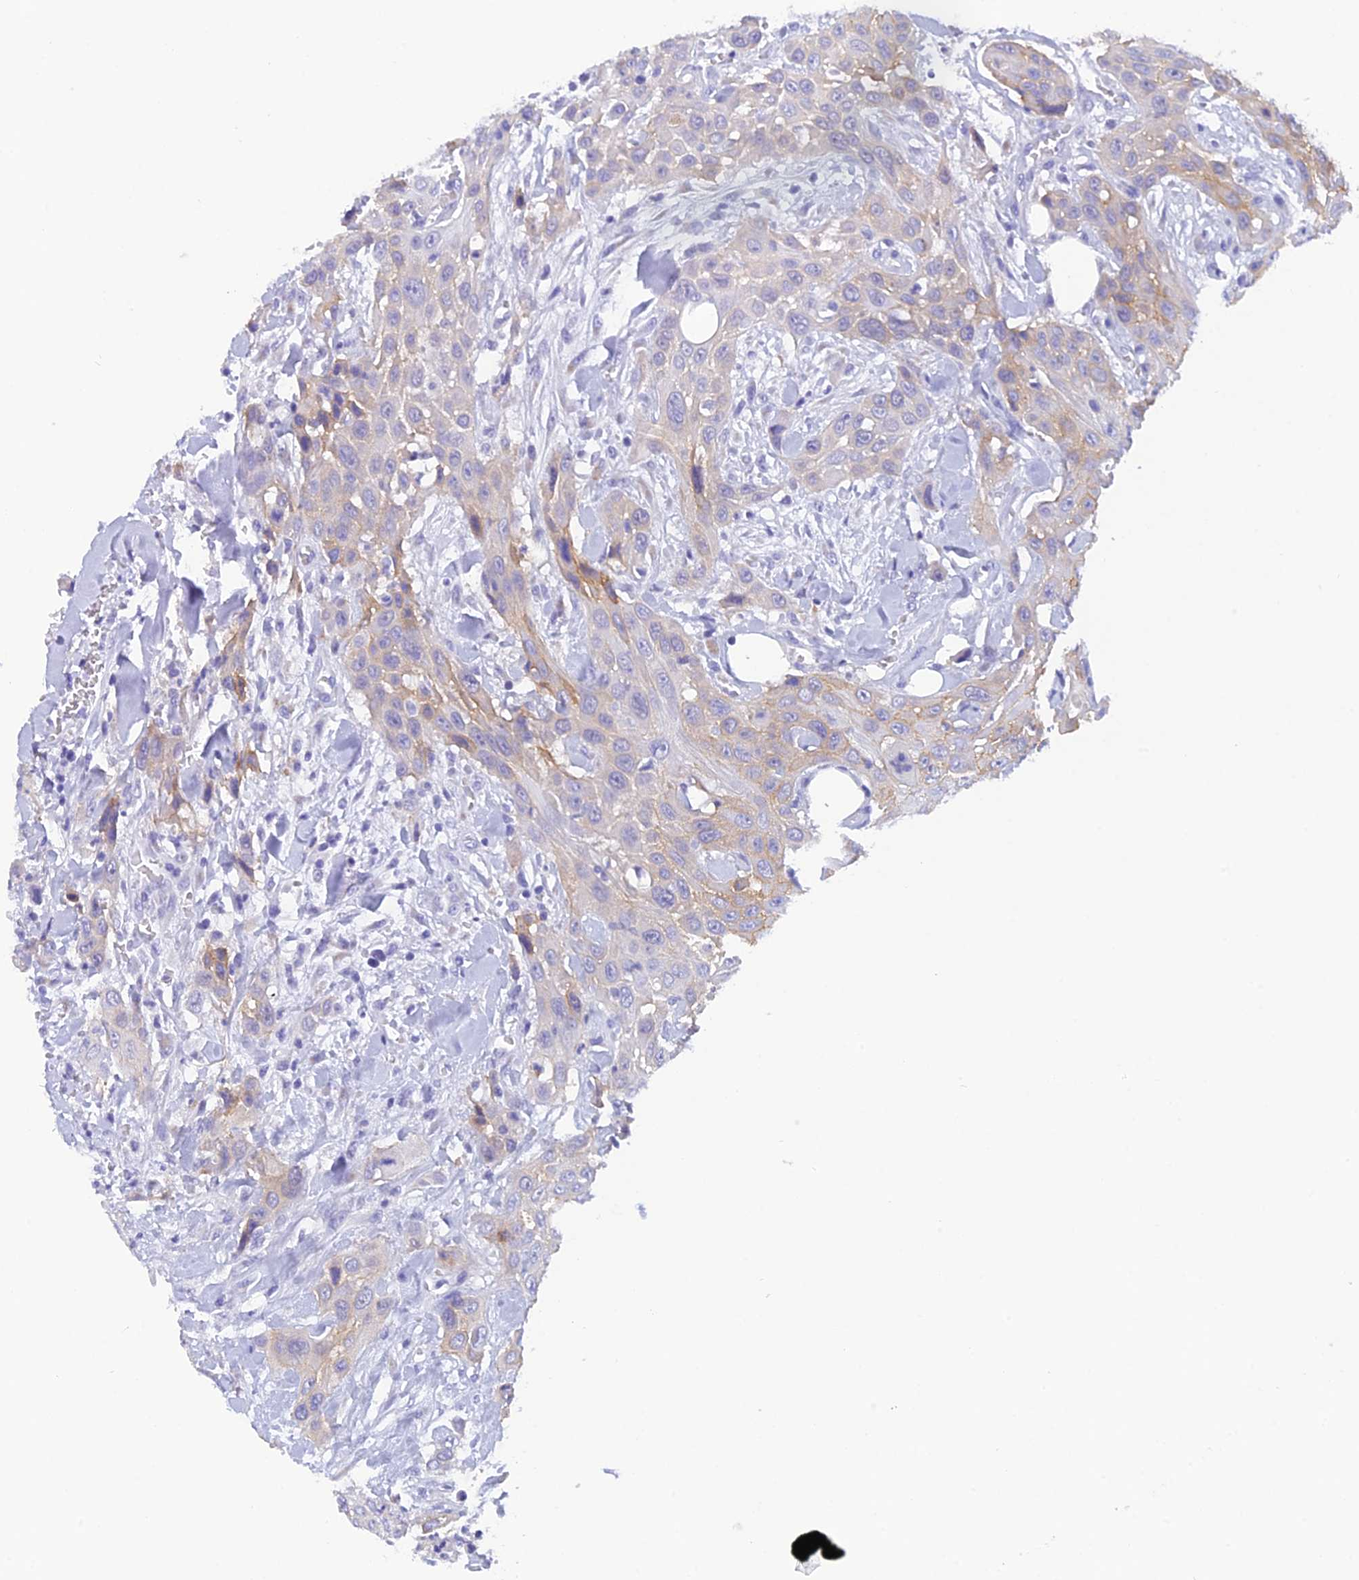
{"staining": {"intensity": "weak", "quantity": "<25%", "location": "cytoplasmic/membranous"}, "tissue": "head and neck cancer", "cell_type": "Tumor cells", "image_type": "cancer", "snomed": [{"axis": "morphology", "description": "Squamous cell carcinoma, NOS"}, {"axis": "topography", "description": "Head-Neck"}], "caption": "Tumor cells show no significant protein positivity in squamous cell carcinoma (head and neck).", "gene": "KDELR3", "patient": {"sex": "male", "age": 81}}